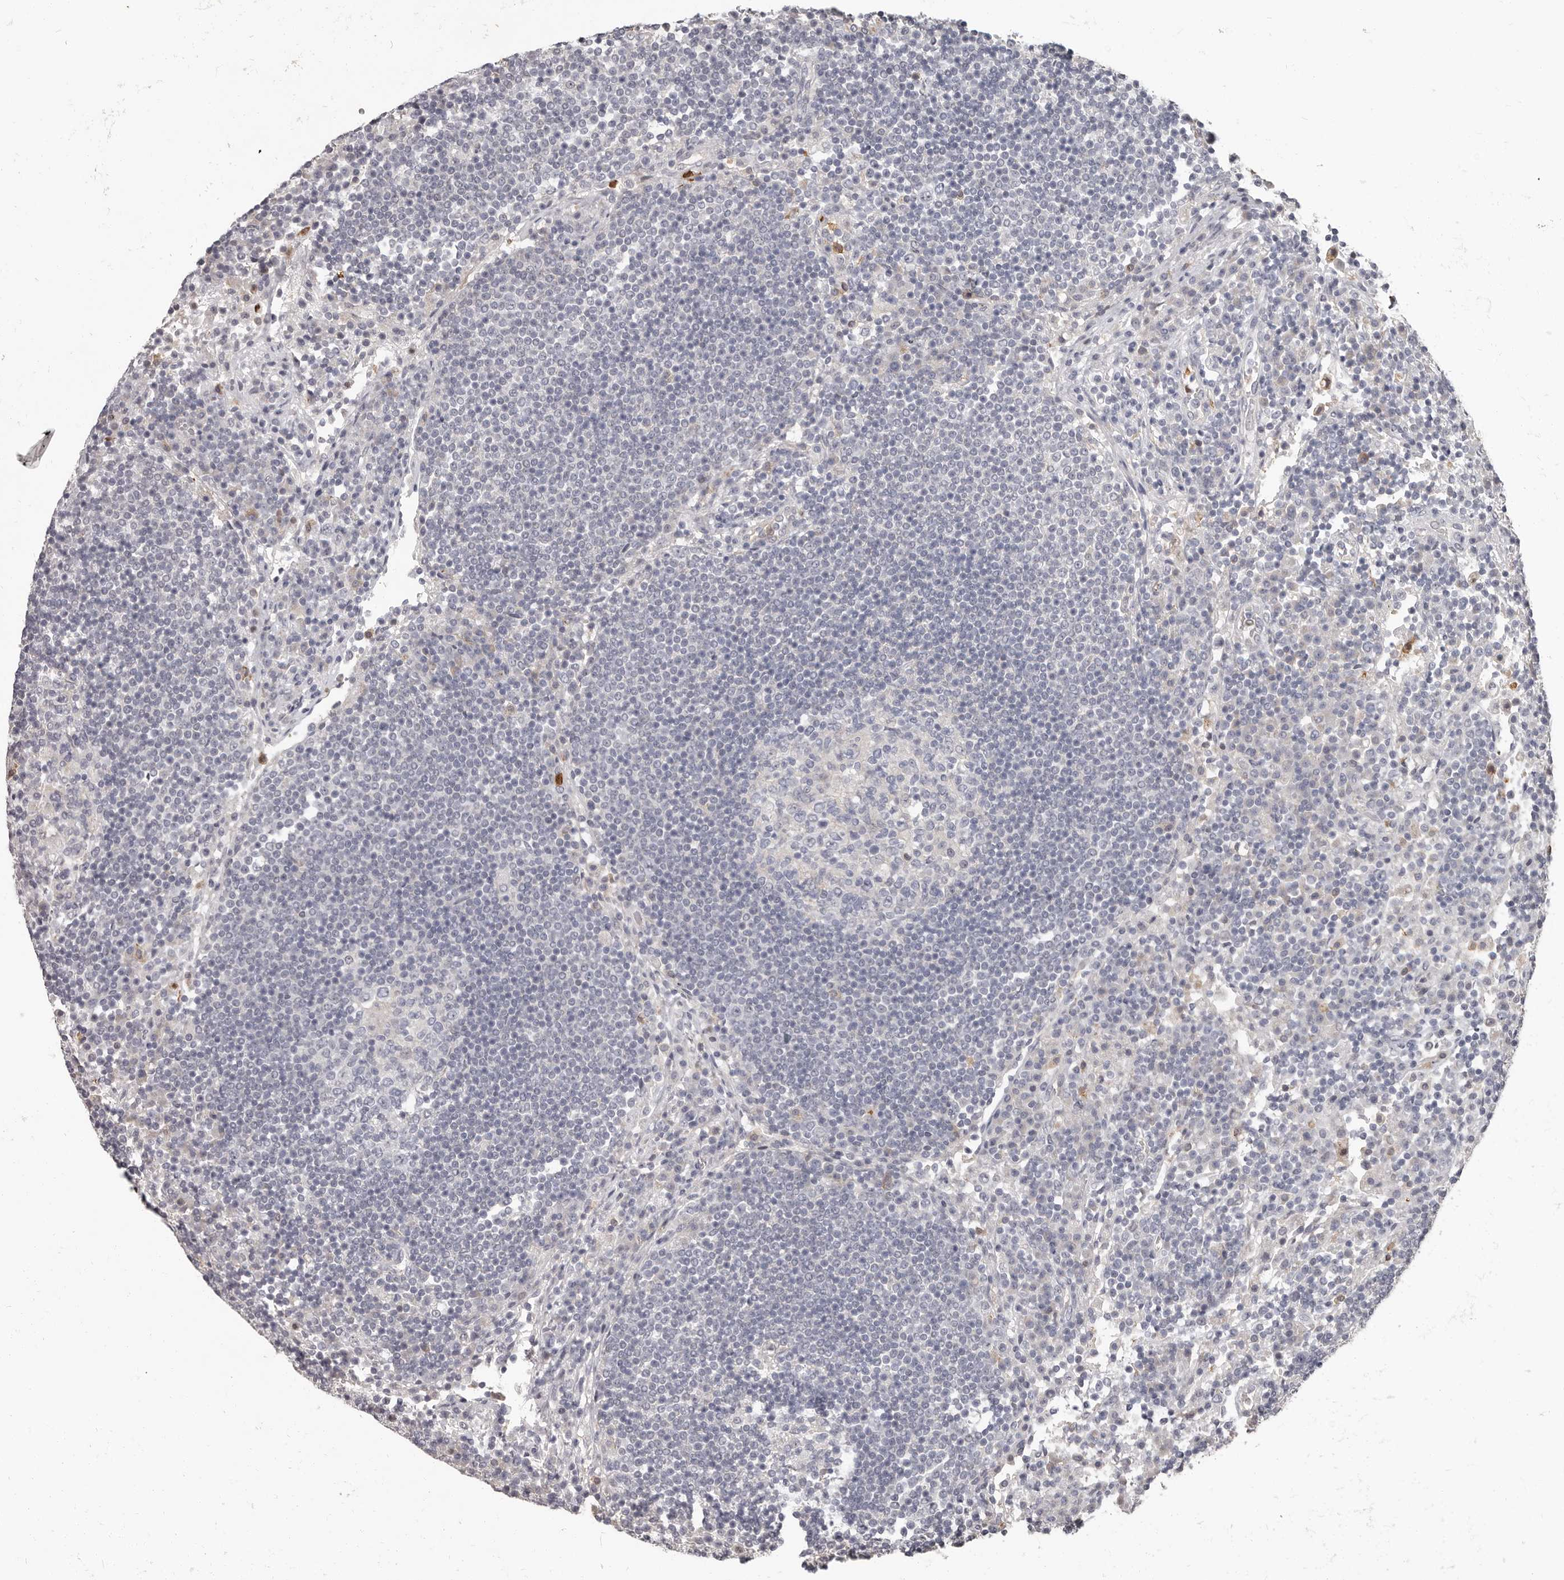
{"staining": {"intensity": "negative", "quantity": "none", "location": "none"}, "tissue": "lymph node", "cell_type": "Germinal center cells", "image_type": "normal", "snomed": [{"axis": "morphology", "description": "Normal tissue, NOS"}, {"axis": "topography", "description": "Lymph node"}], "caption": "This micrograph is of normal lymph node stained with immunohistochemistry (IHC) to label a protein in brown with the nuclei are counter-stained blue. There is no positivity in germinal center cells. (DAB (3,3'-diaminobenzidine) IHC visualized using brightfield microscopy, high magnification).", "gene": "GPR157", "patient": {"sex": "female", "age": 53}}